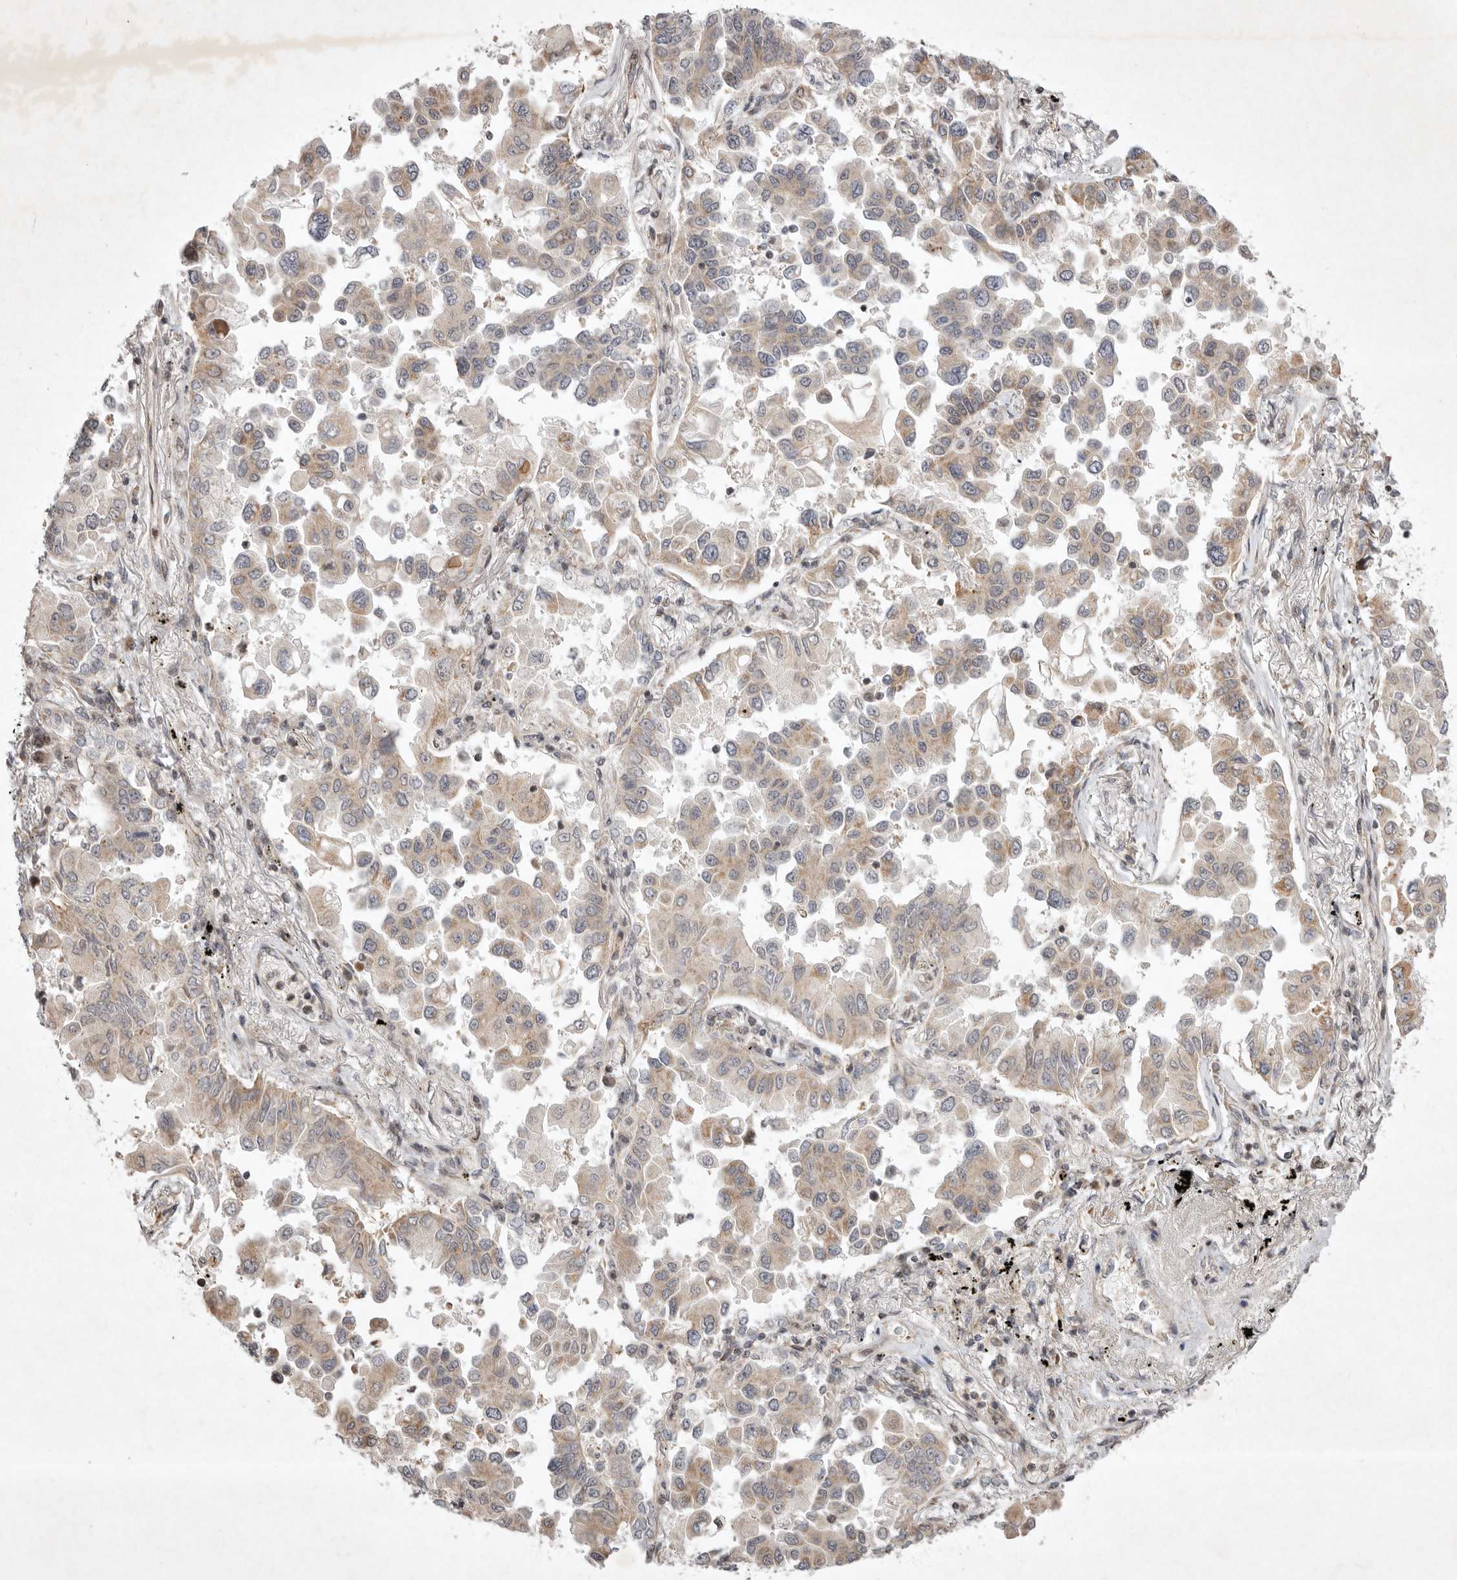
{"staining": {"intensity": "weak", "quantity": ">75%", "location": "cytoplasmic/membranous"}, "tissue": "lung cancer", "cell_type": "Tumor cells", "image_type": "cancer", "snomed": [{"axis": "morphology", "description": "Adenocarcinoma, NOS"}, {"axis": "topography", "description": "Lung"}], "caption": "Immunohistochemical staining of human lung adenocarcinoma displays low levels of weak cytoplasmic/membranous protein expression in about >75% of tumor cells.", "gene": "EIF2AK1", "patient": {"sex": "female", "age": 67}}